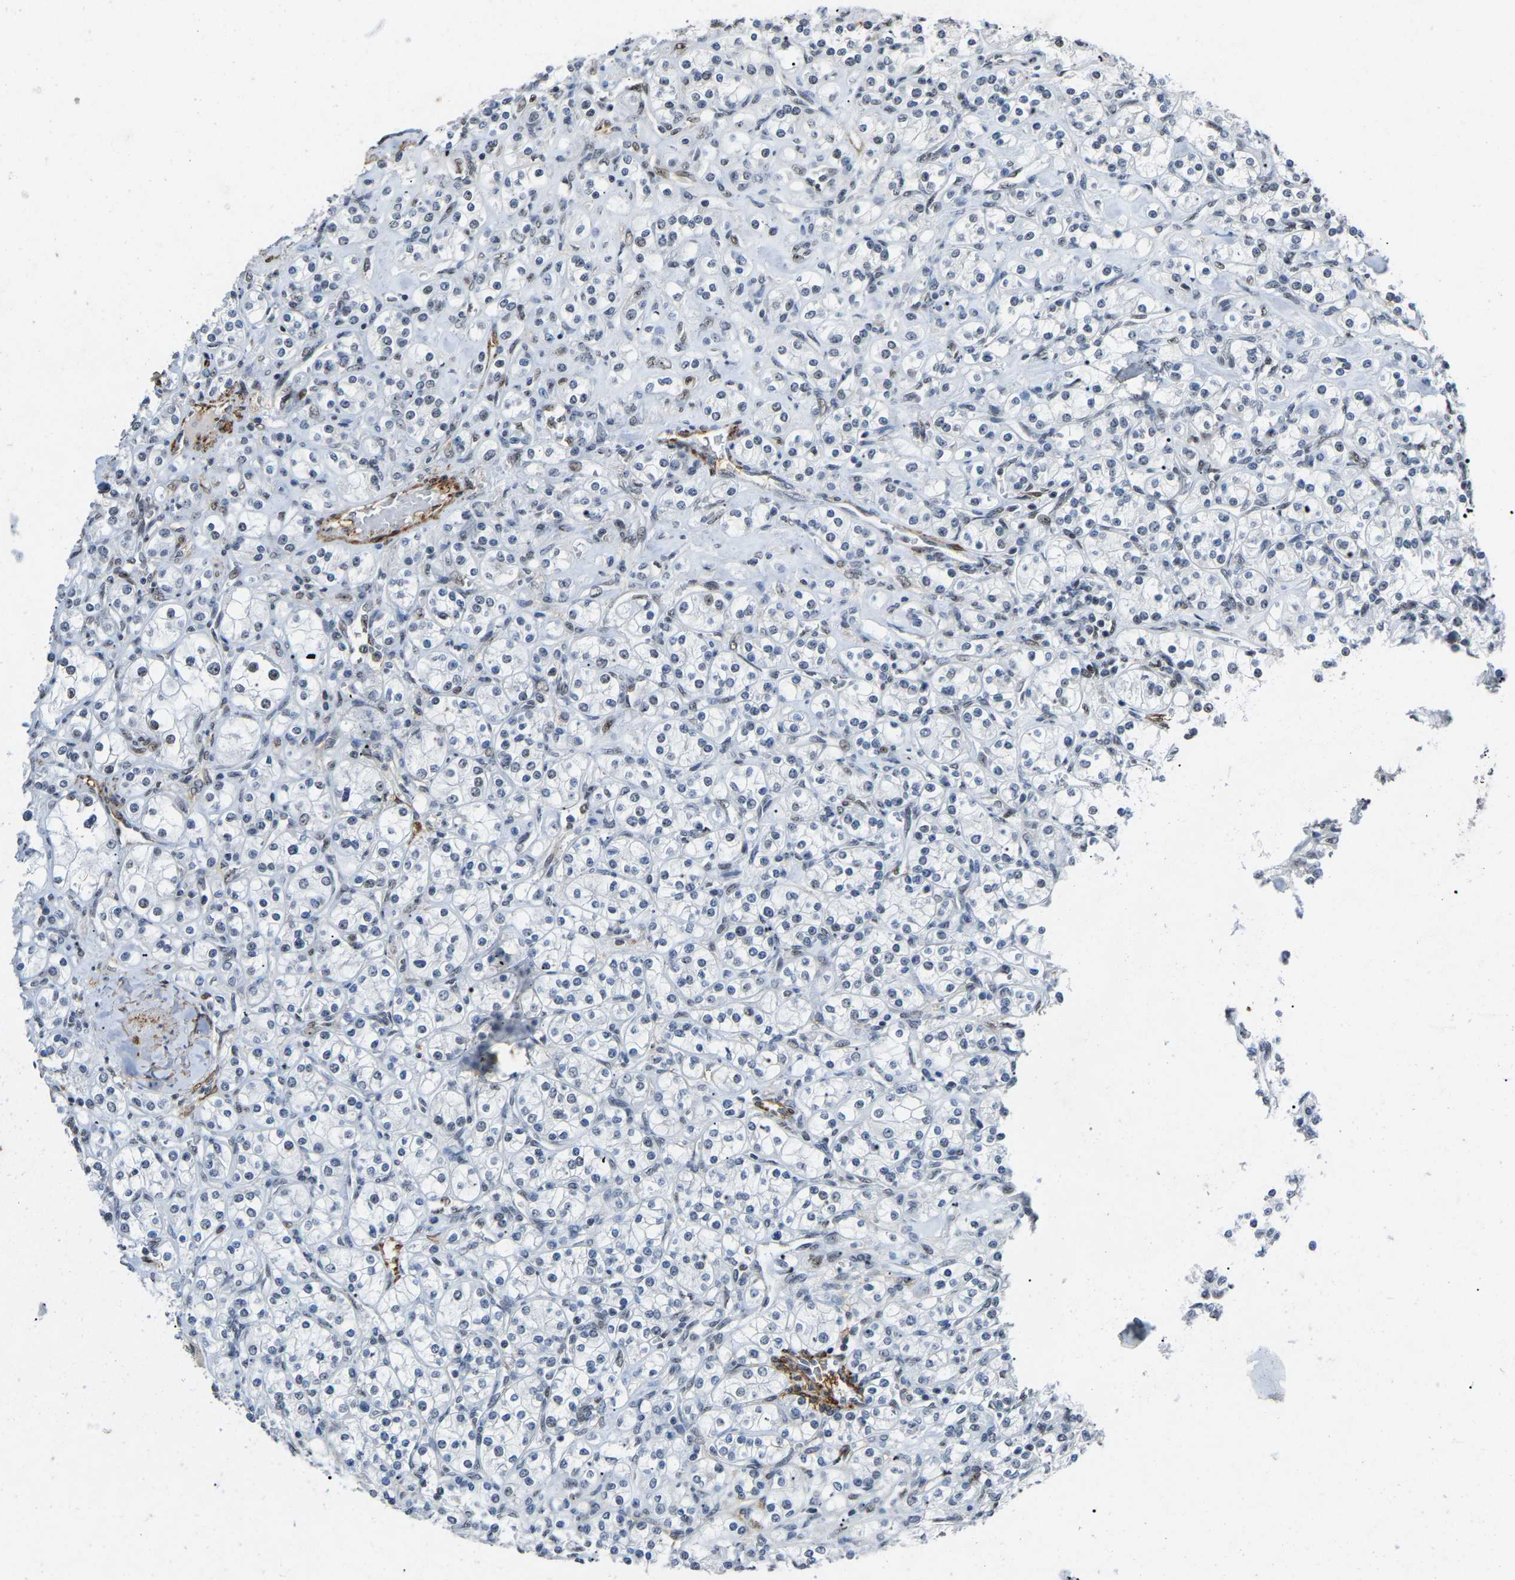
{"staining": {"intensity": "weak", "quantity": "<25%", "location": "nuclear"}, "tissue": "renal cancer", "cell_type": "Tumor cells", "image_type": "cancer", "snomed": [{"axis": "morphology", "description": "Adenocarcinoma, NOS"}, {"axis": "topography", "description": "Kidney"}], "caption": "There is no significant expression in tumor cells of adenocarcinoma (renal). (DAB (3,3'-diaminobenzidine) IHC visualized using brightfield microscopy, high magnification).", "gene": "DDX5", "patient": {"sex": "male", "age": 77}}